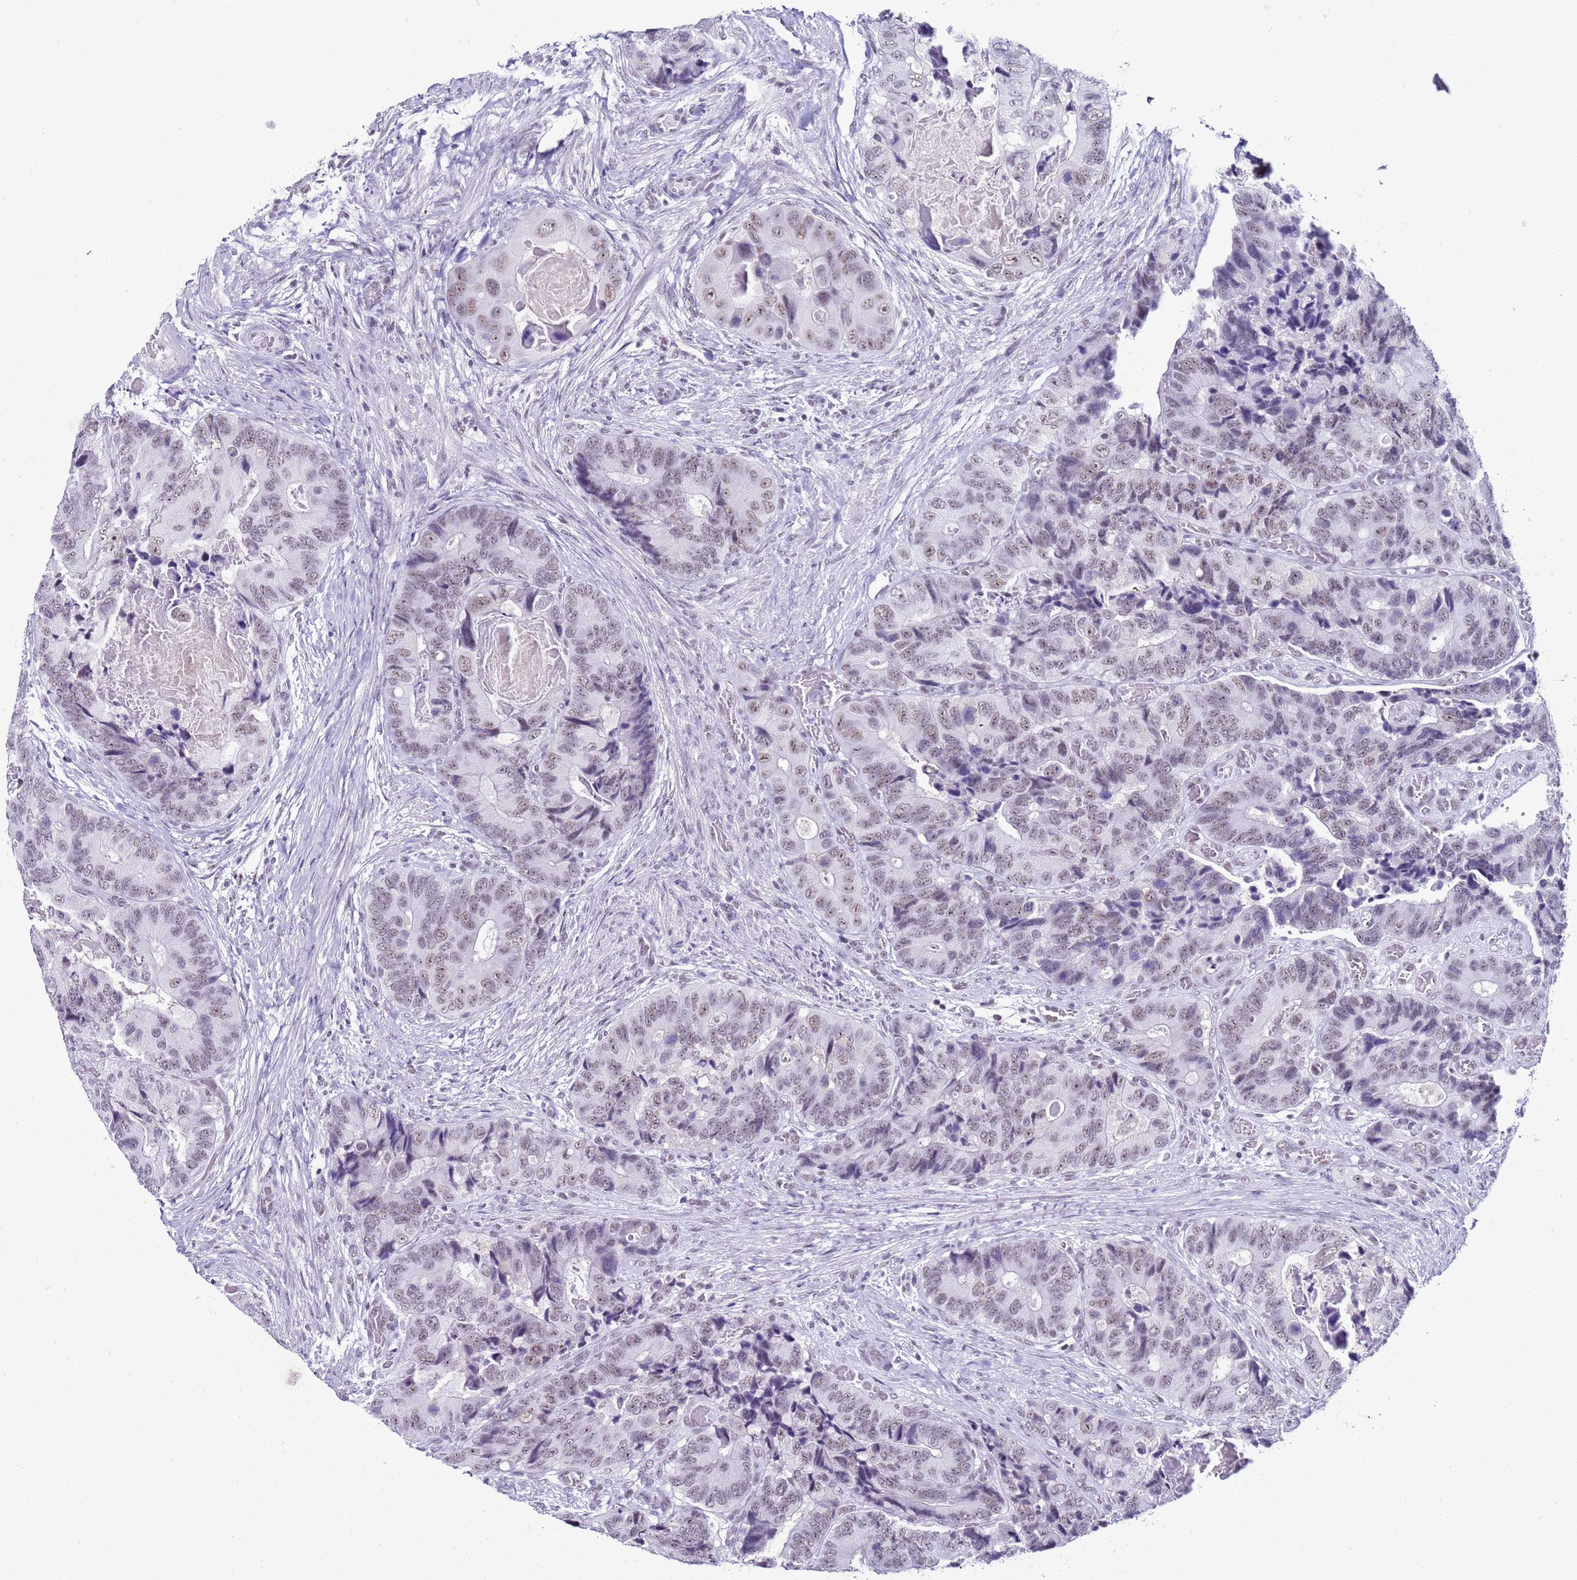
{"staining": {"intensity": "moderate", "quantity": ">75%", "location": "nuclear"}, "tissue": "colorectal cancer", "cell_type": "Tumor cells", "image_type": "cancer", "snomed": [{"axis": "morphology", "description": "Adenocarcinoma, NOS"}, {"axis": "topography", "description": "Colon"}], "caption": "Immunohistochemistry of human colorectal cancer (adenocarcinoma) demonstrates medium levels of moderate nuclear staining in about >75% of tumor cells.", "gene": "DHX15", "patient": {"sex": "male", "age": 84}}